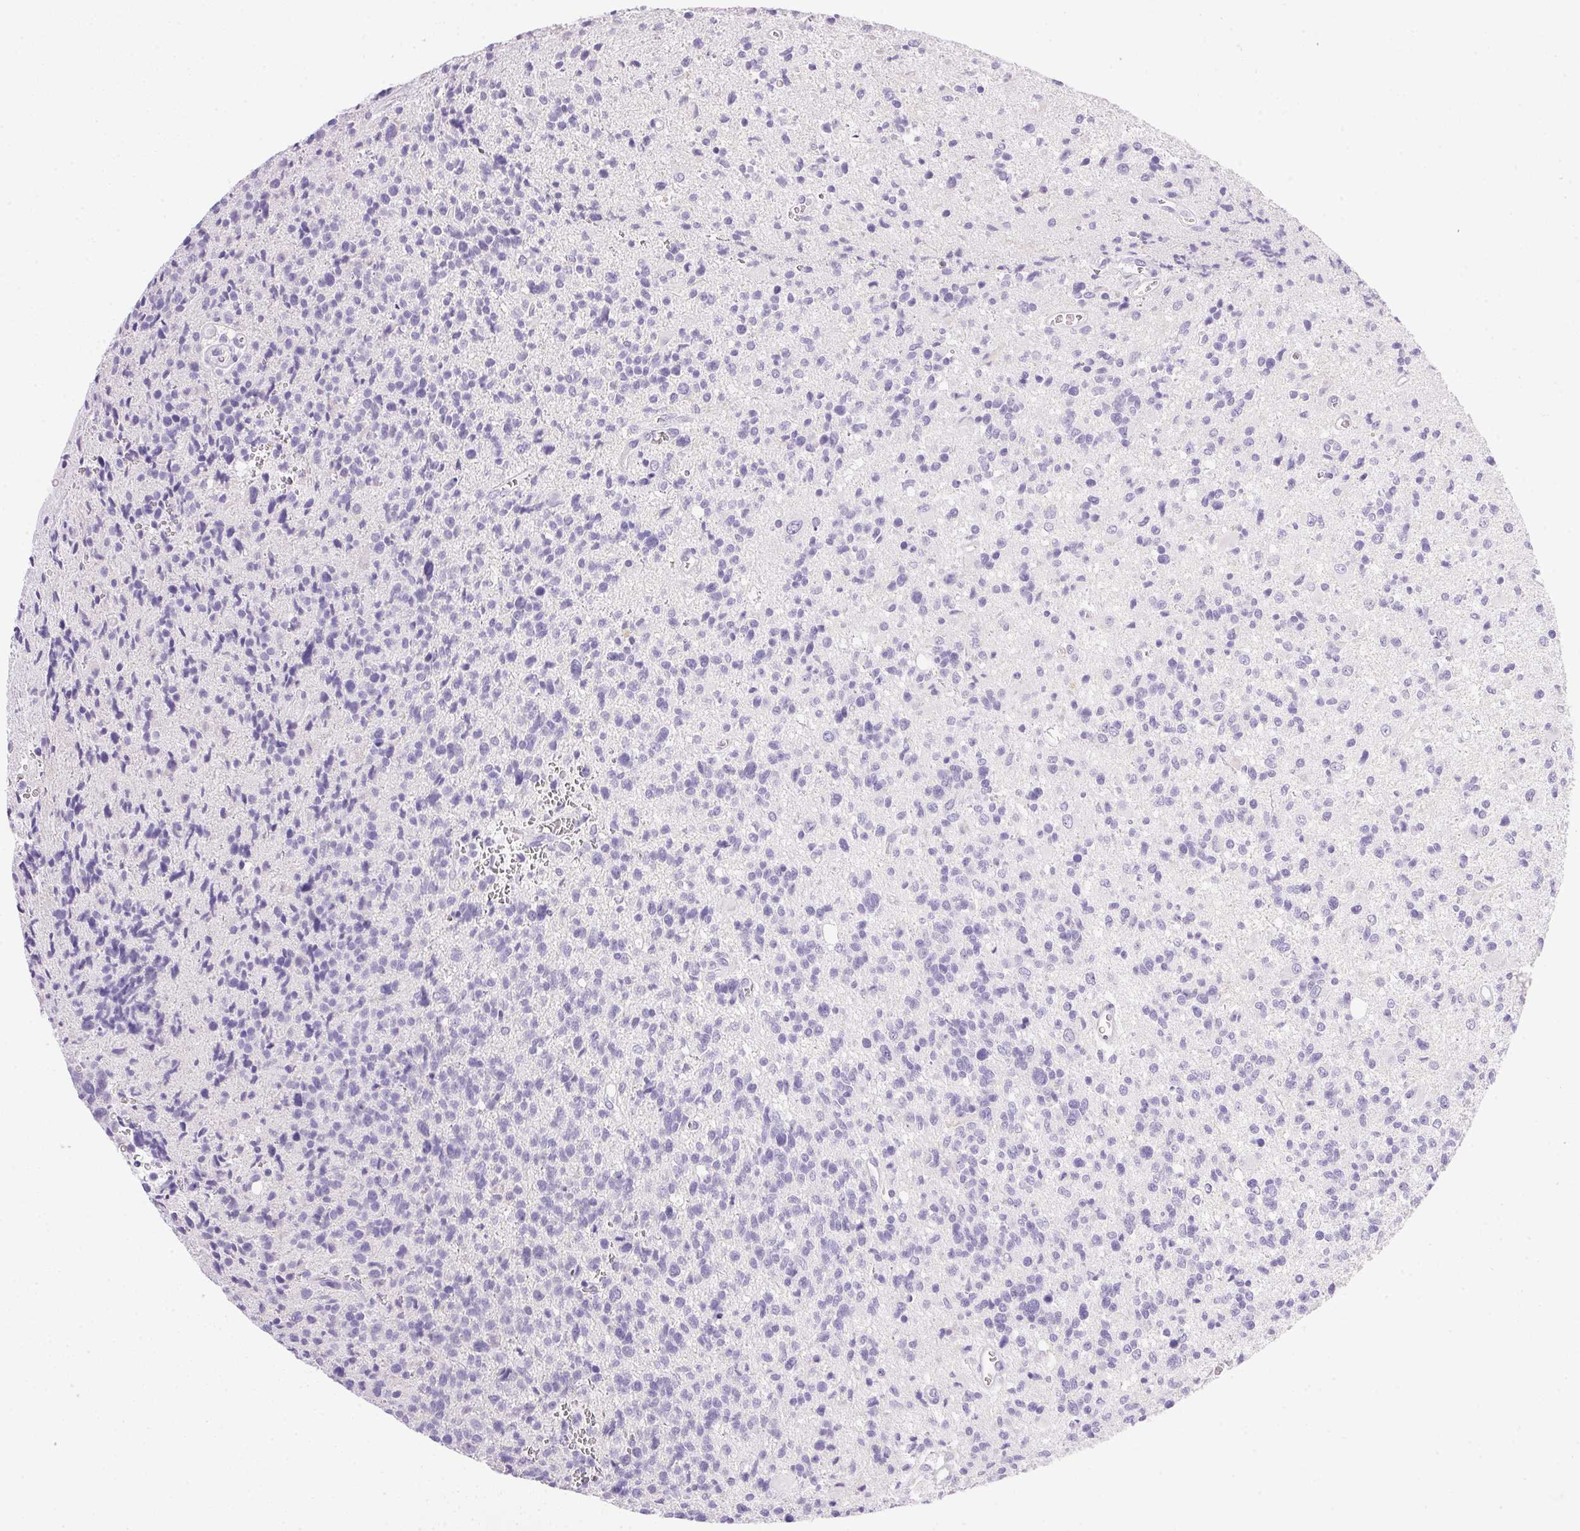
{"staining": {"intensity": "negative", "quantity": "none", "location": "none"}, "tissue": "glioma", "cell_type": "Tumor cells", "image_type": "cancer", "snomed": [{"axis": "morphology", "description": "Glioma, malignant, High grade"}, {"axis": "topography", "description": "Brain"}], "caption": "Immunohistochemistry photomicrograph of human glioma stained for a protein (brown), which reveals no positivity in tumor cells.", "gene": "ATP6V0A4", "patient": {"sex": "male", "age": 29}}